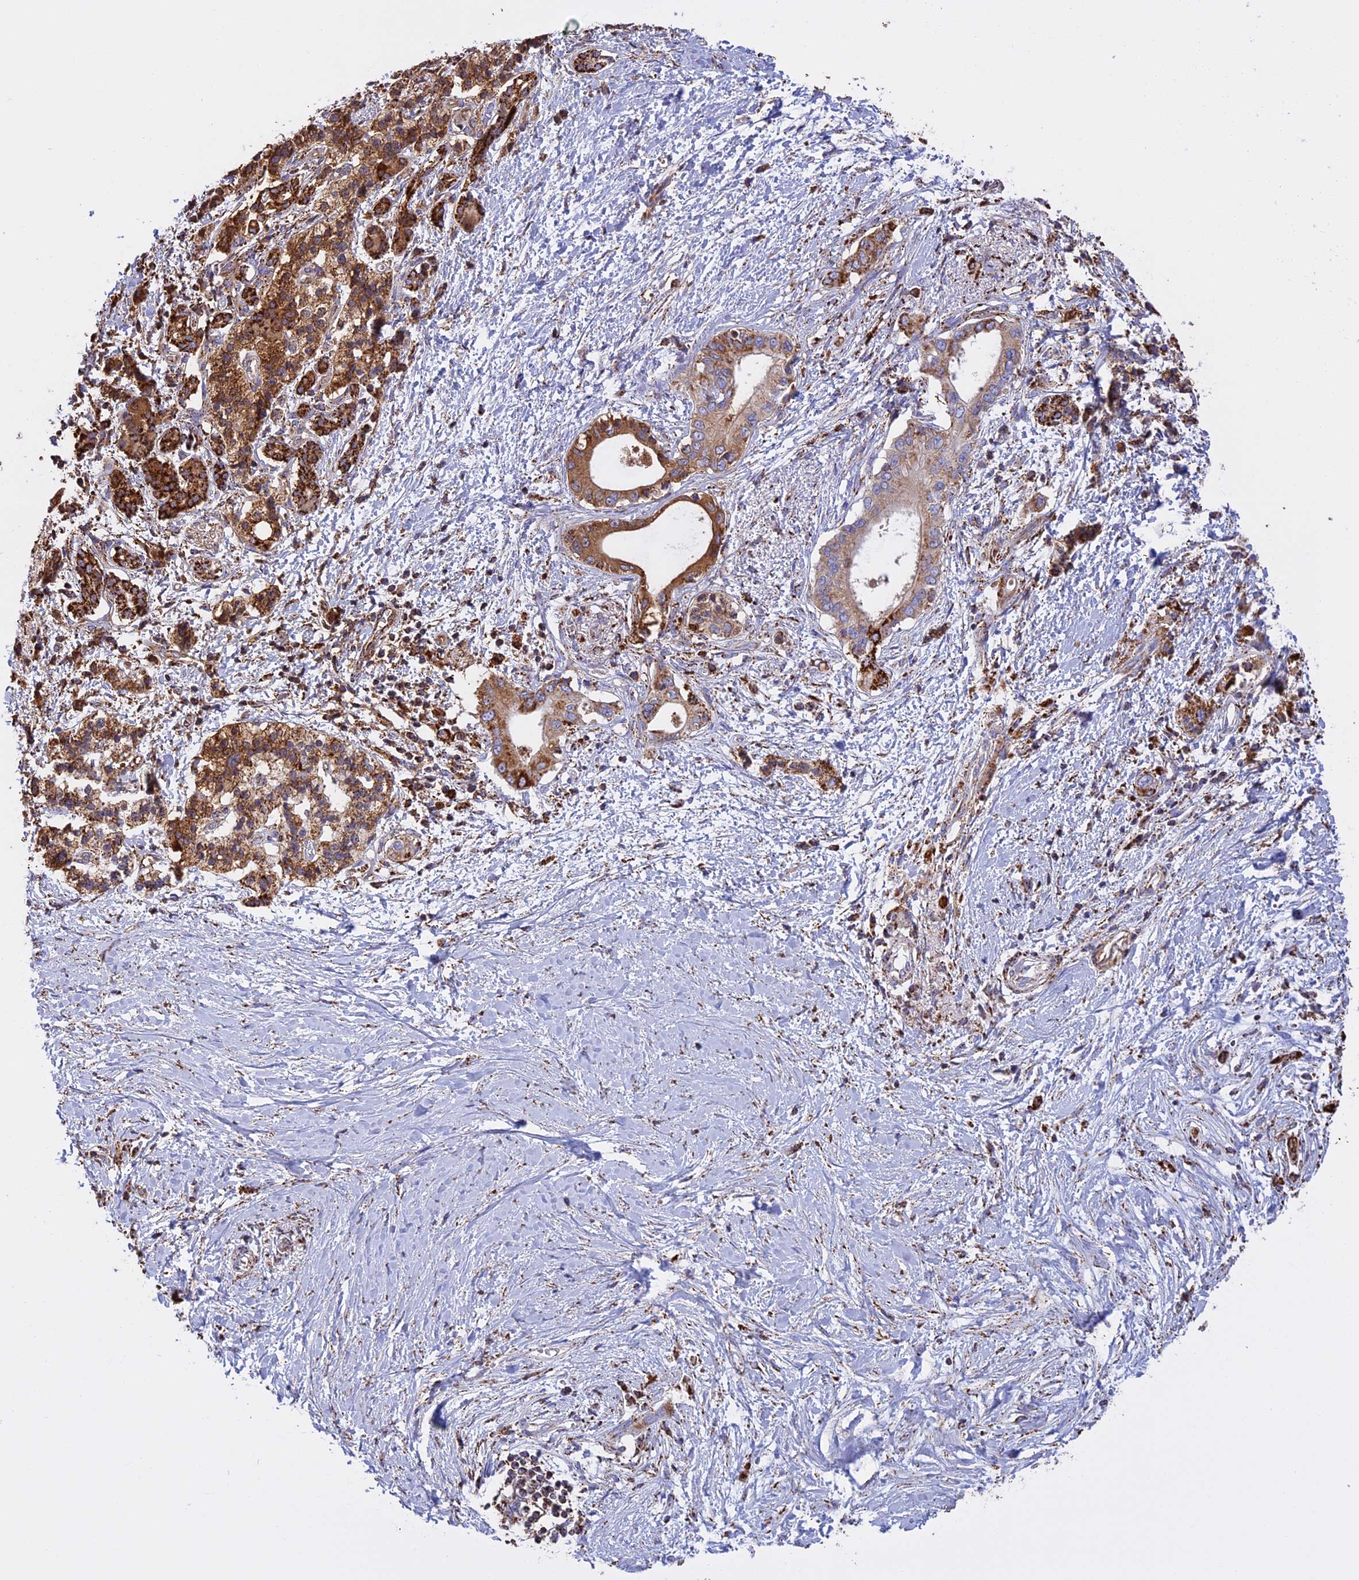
{"staining": {"intensity": "moderate", "quantity": ">75%", "location": "cytoplasmic/membranous"}, "tissue": "pancreatic cancer", "cell_type": "Tumor cells", "image_type": "cancer", "snomed": [{"axis": "morphology", "description": "Normal tissue, NOS"}, {"axis": "morphology", "description": "Adenocarcinoma, NOS"}, {"axis": "topography", "description": "Pancreas"}, {"axis": "topography", "description": "Peripheral nerve tissue"}], "caption": "Pancreatic cancer stained with immunohistochemistry displays moderate cytoplasmic/membranous expression in about >75% of tumor cells. (DAB IHC, brown staining for protein, blue staining for nuclei).", "gene": "KCNG1", "patient": {"sex": "male", "age": 59}}